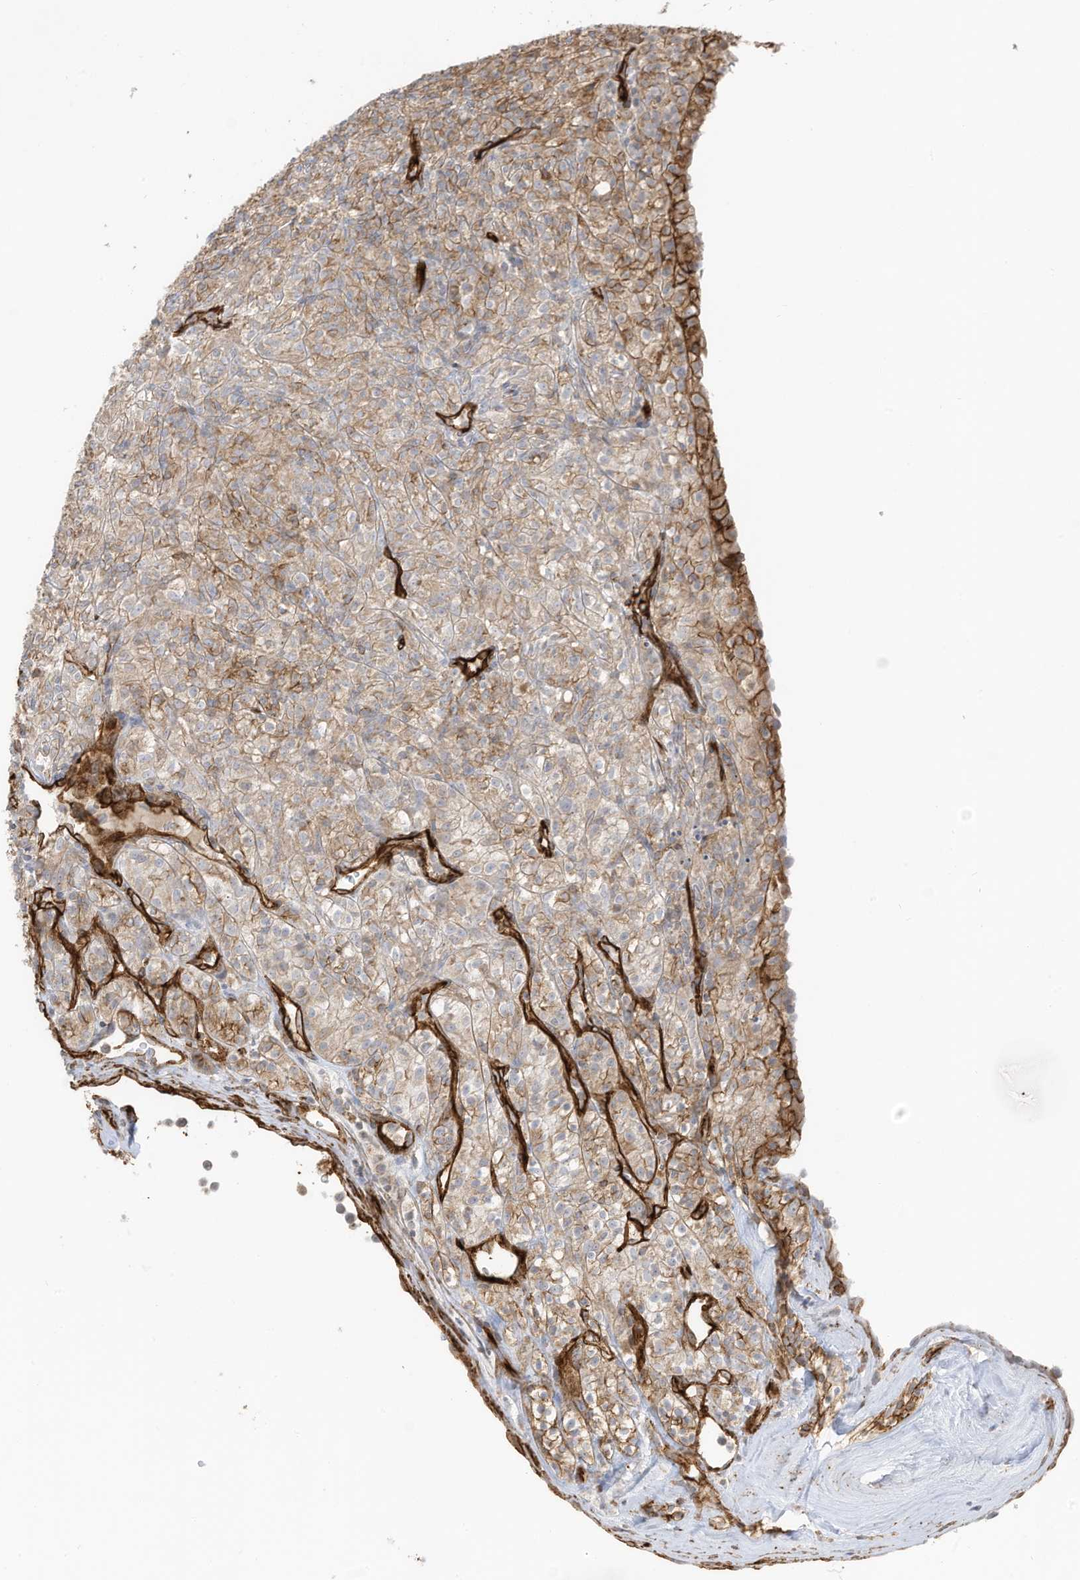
{"staining": {"intensity": "moderate", "quantity": "25%-75%", "location": "cytoplasmic/membranous"}, "tissue": "renal cancer", "cell_type": "Tumor cells", "image_type": "cancer", "snomed": [{"axis": "morphology", "description": "Adenocarcinoma, NOS"}, {"axis": "topography", "description": "Kidney"}], "caption": "A brown stain labels moderate cytoplasmic/membranous expression of a protein in human renal adenocarcinoma tumor cells.", "gene": "ABCB7", "patient": {"sex": "male", "age": 77}}